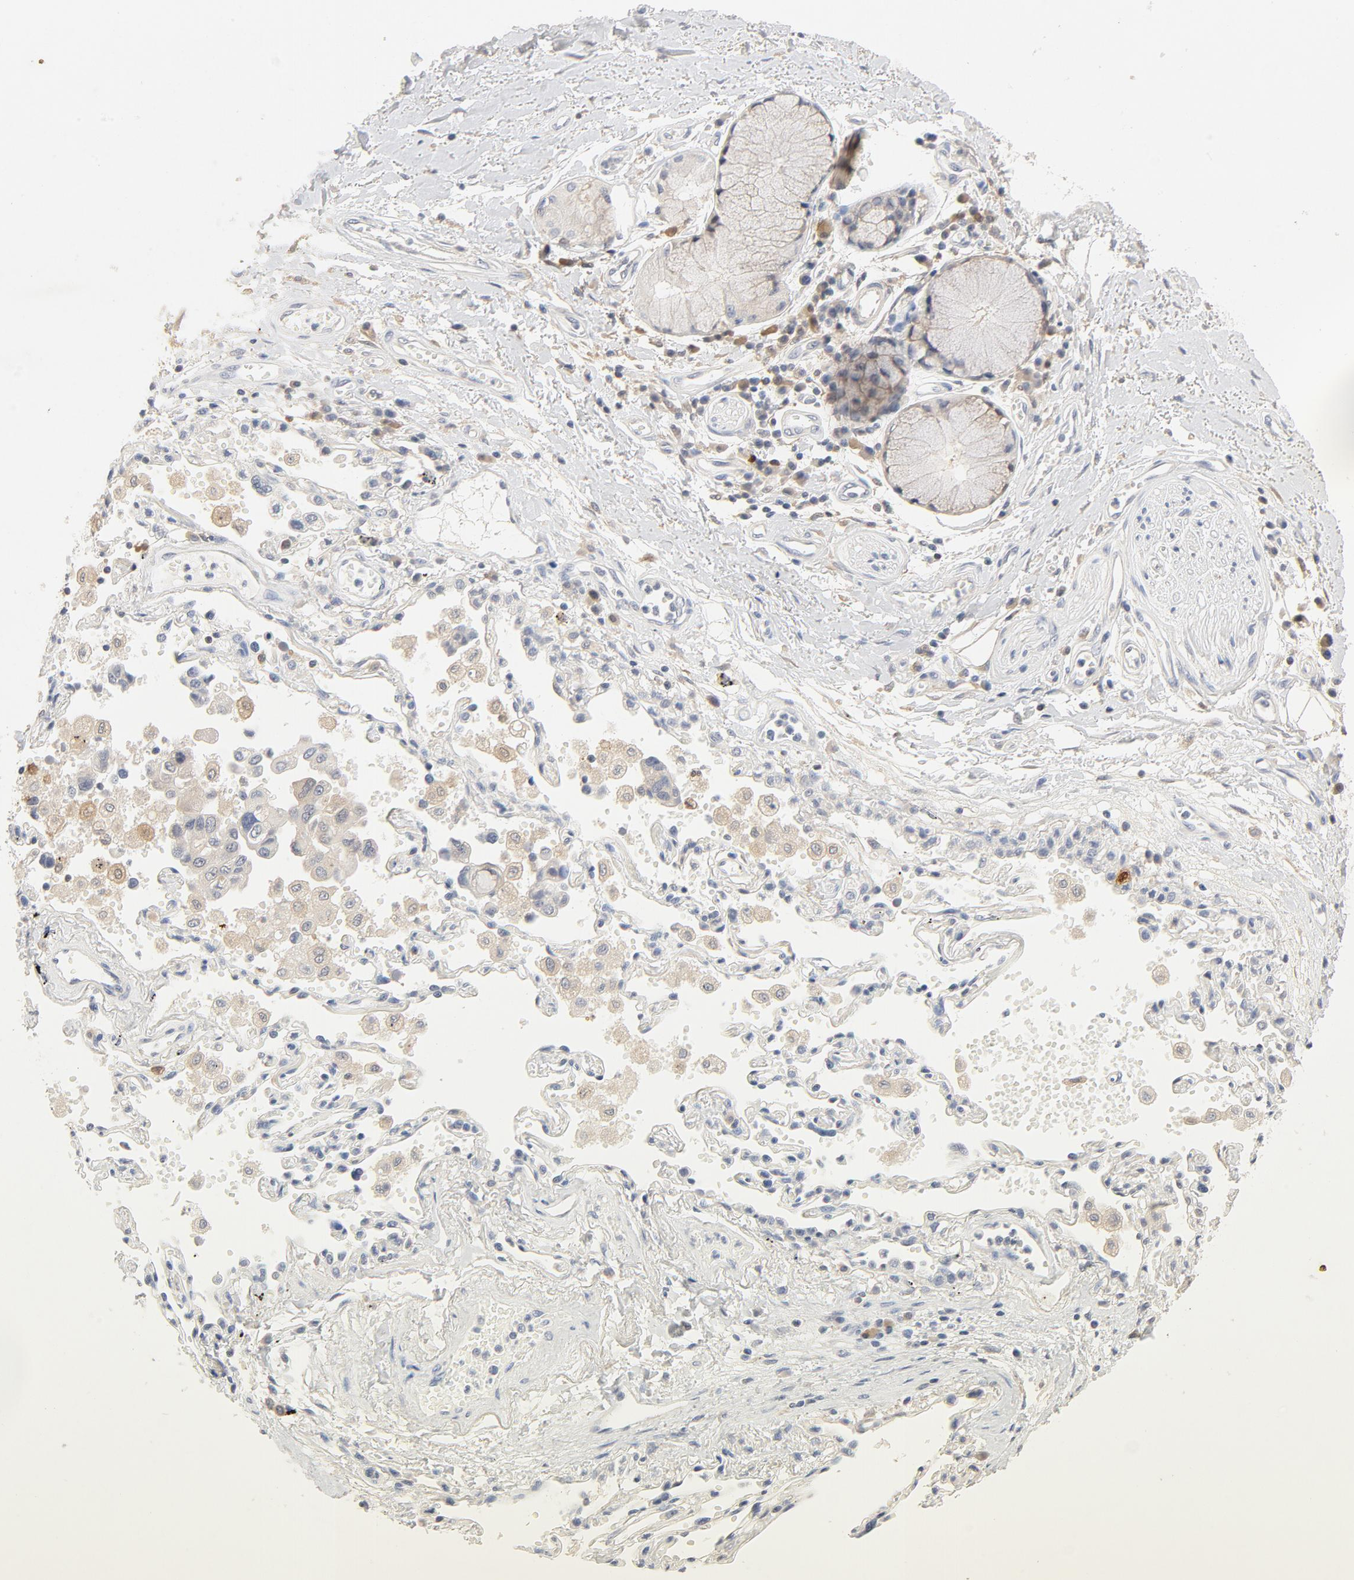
{"staining": {"intensity": "negative", "quantity": "none", "location": "none"}, "tissue": "adipose tissue", "cell_type": "Adipocytes", "image_type": "normal", "snomed": [{"axis": "morphology", "description": "Normal tissue, NOS"}, {"axis": "morphology", "description": "Adenocarcinoma, NOS"}, {"axis": "topography", "description": "Cartilage tissue"}, {"axis": "topography", "description": "Bronchus"}, {"axis": "topography", "description": "Lung"}], "caption": "The histopathology image reveals no staining of adipocytes in benign adipose tissue.", "gene": "STAT1", "patient": {"sex": "female", "age": 67}}